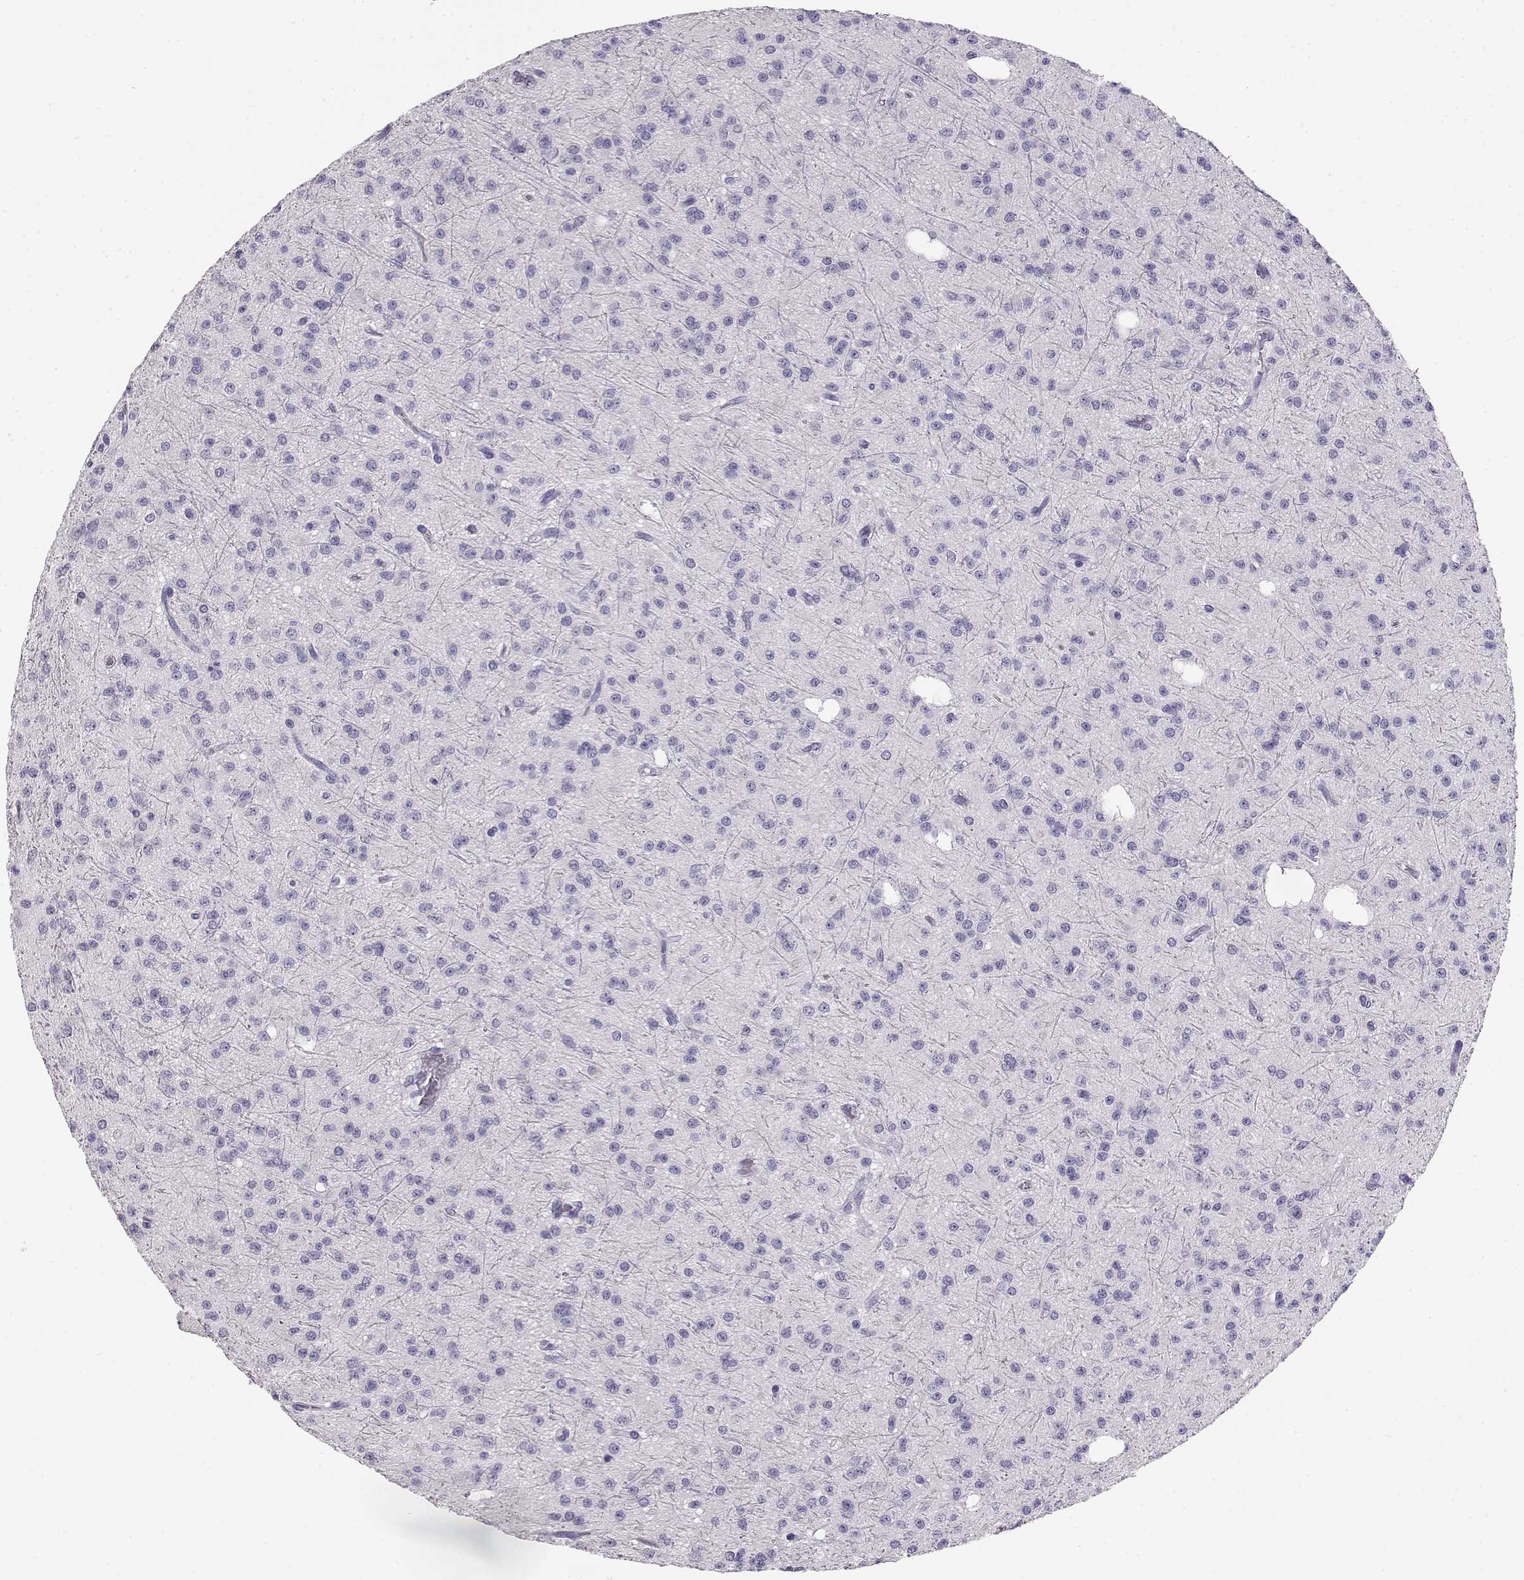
{"staining": {"intensity": "negative", "quantity": "none", "location": "none"}, "tissue": "glioma", "cell_type": "Tumor cells", "image_type": "cancer", "snomed": [{"axis": "morphology", "description": "Glioma, malignant, Low grade"}, {"axis": "topography", "description": "Brain"}], "caption": "Malignant glioma (low-grade) was stained to show a protein in brown. There is no significant expression in tumor cells.", "gene": "NUTM1", "patient": {"sex": "male", "age": 27}}